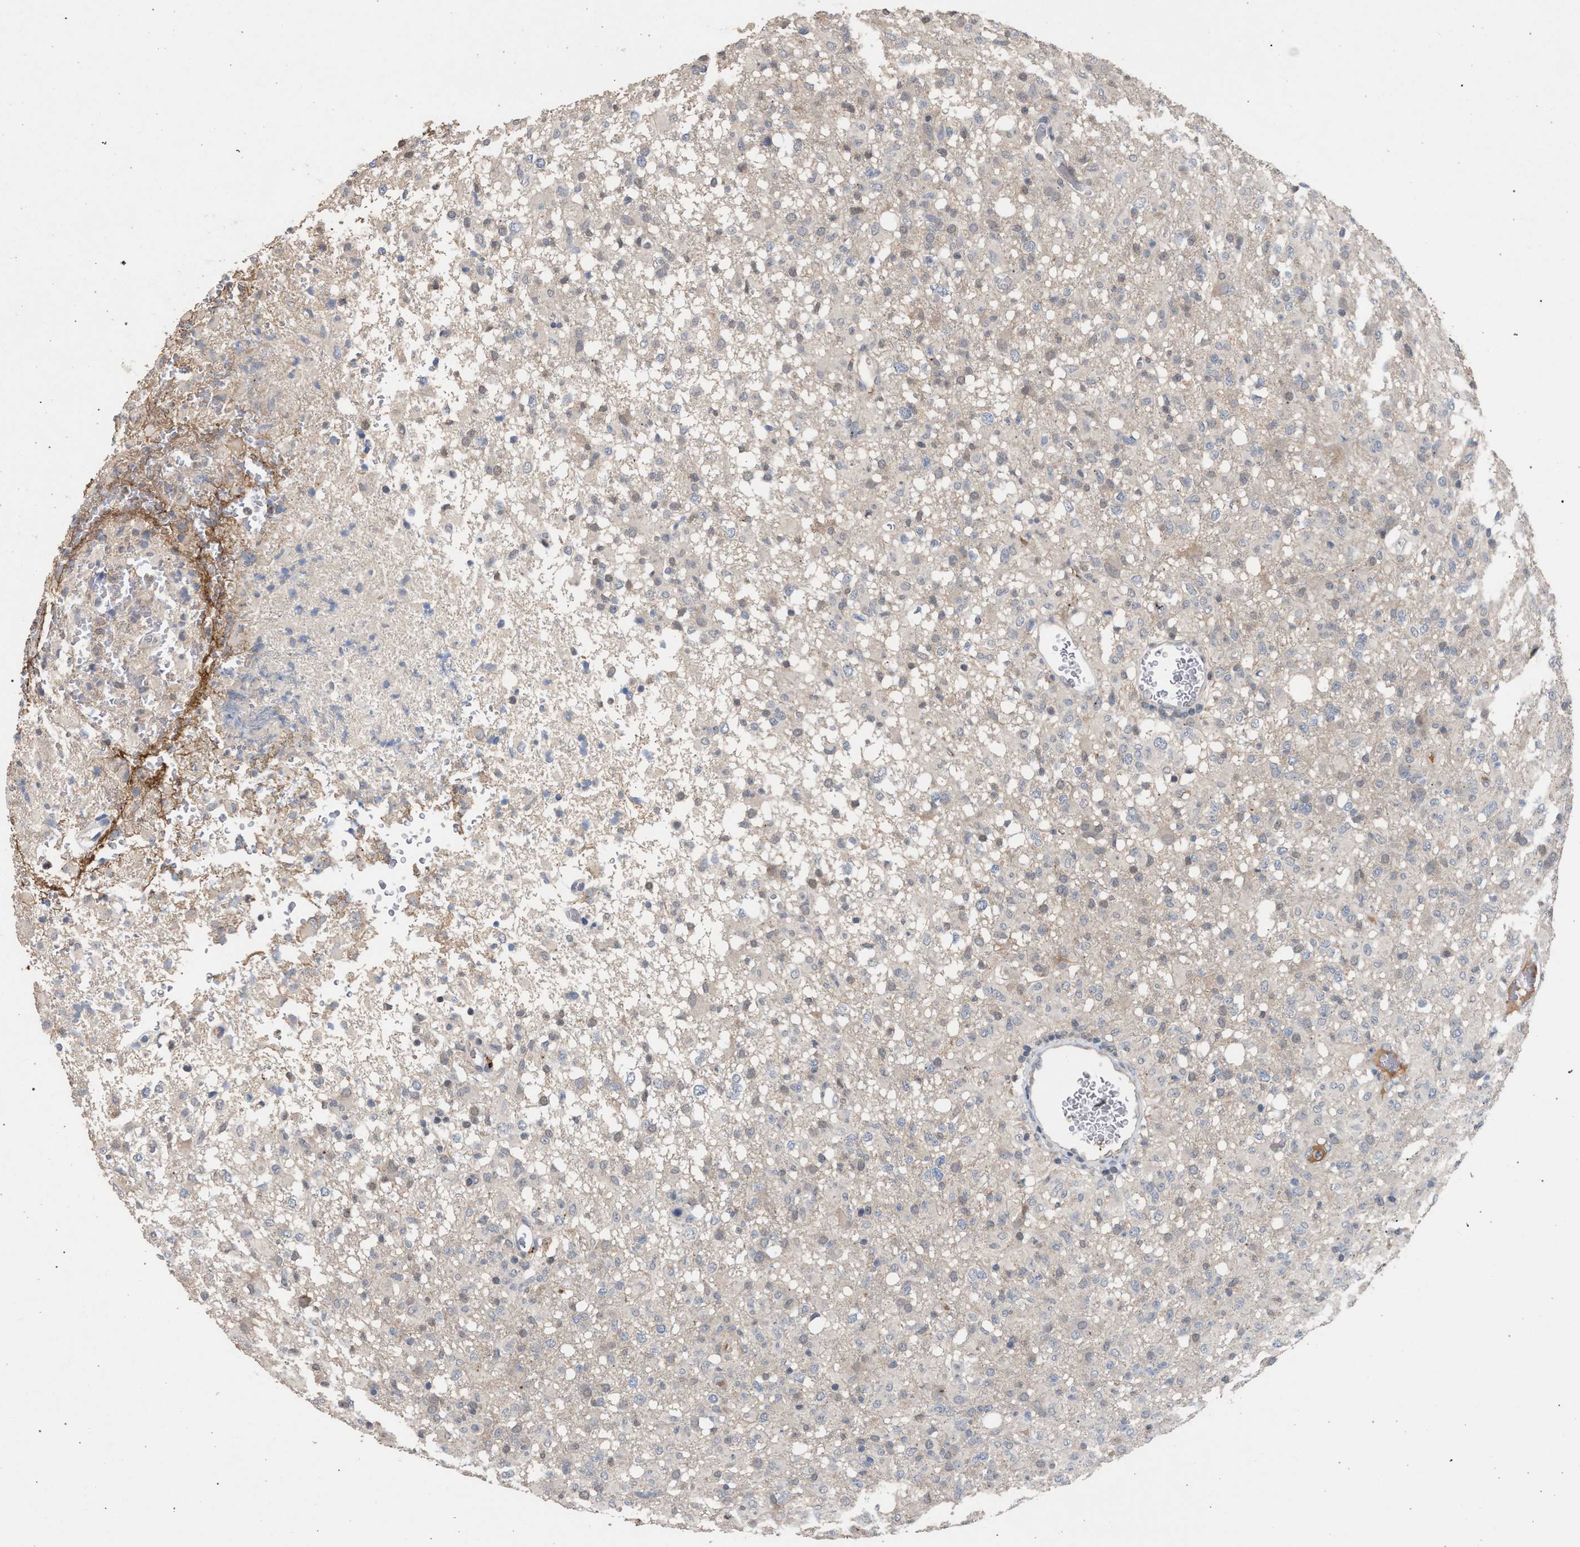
{"staining": {"intensity": "negative", "quantity": "none", "location": "none"}, "tissue": "glioma", "cell_type": "Tumor cells", "image_type": "cancer", "snomed": [{"axis": "morphology", "description": "Glioma, malignant, High grade"}, {"axis": "topography", "description": "Brain"}], "caption": "Tumor cells show no significant positivity in high-grade glioma (malignant). The staining is performed using DAB brown chromogen with nuclei counter-stained in using hematoxylin.", "gene": "TECPR1", "patient": {"sex": "female", "age": 57}}